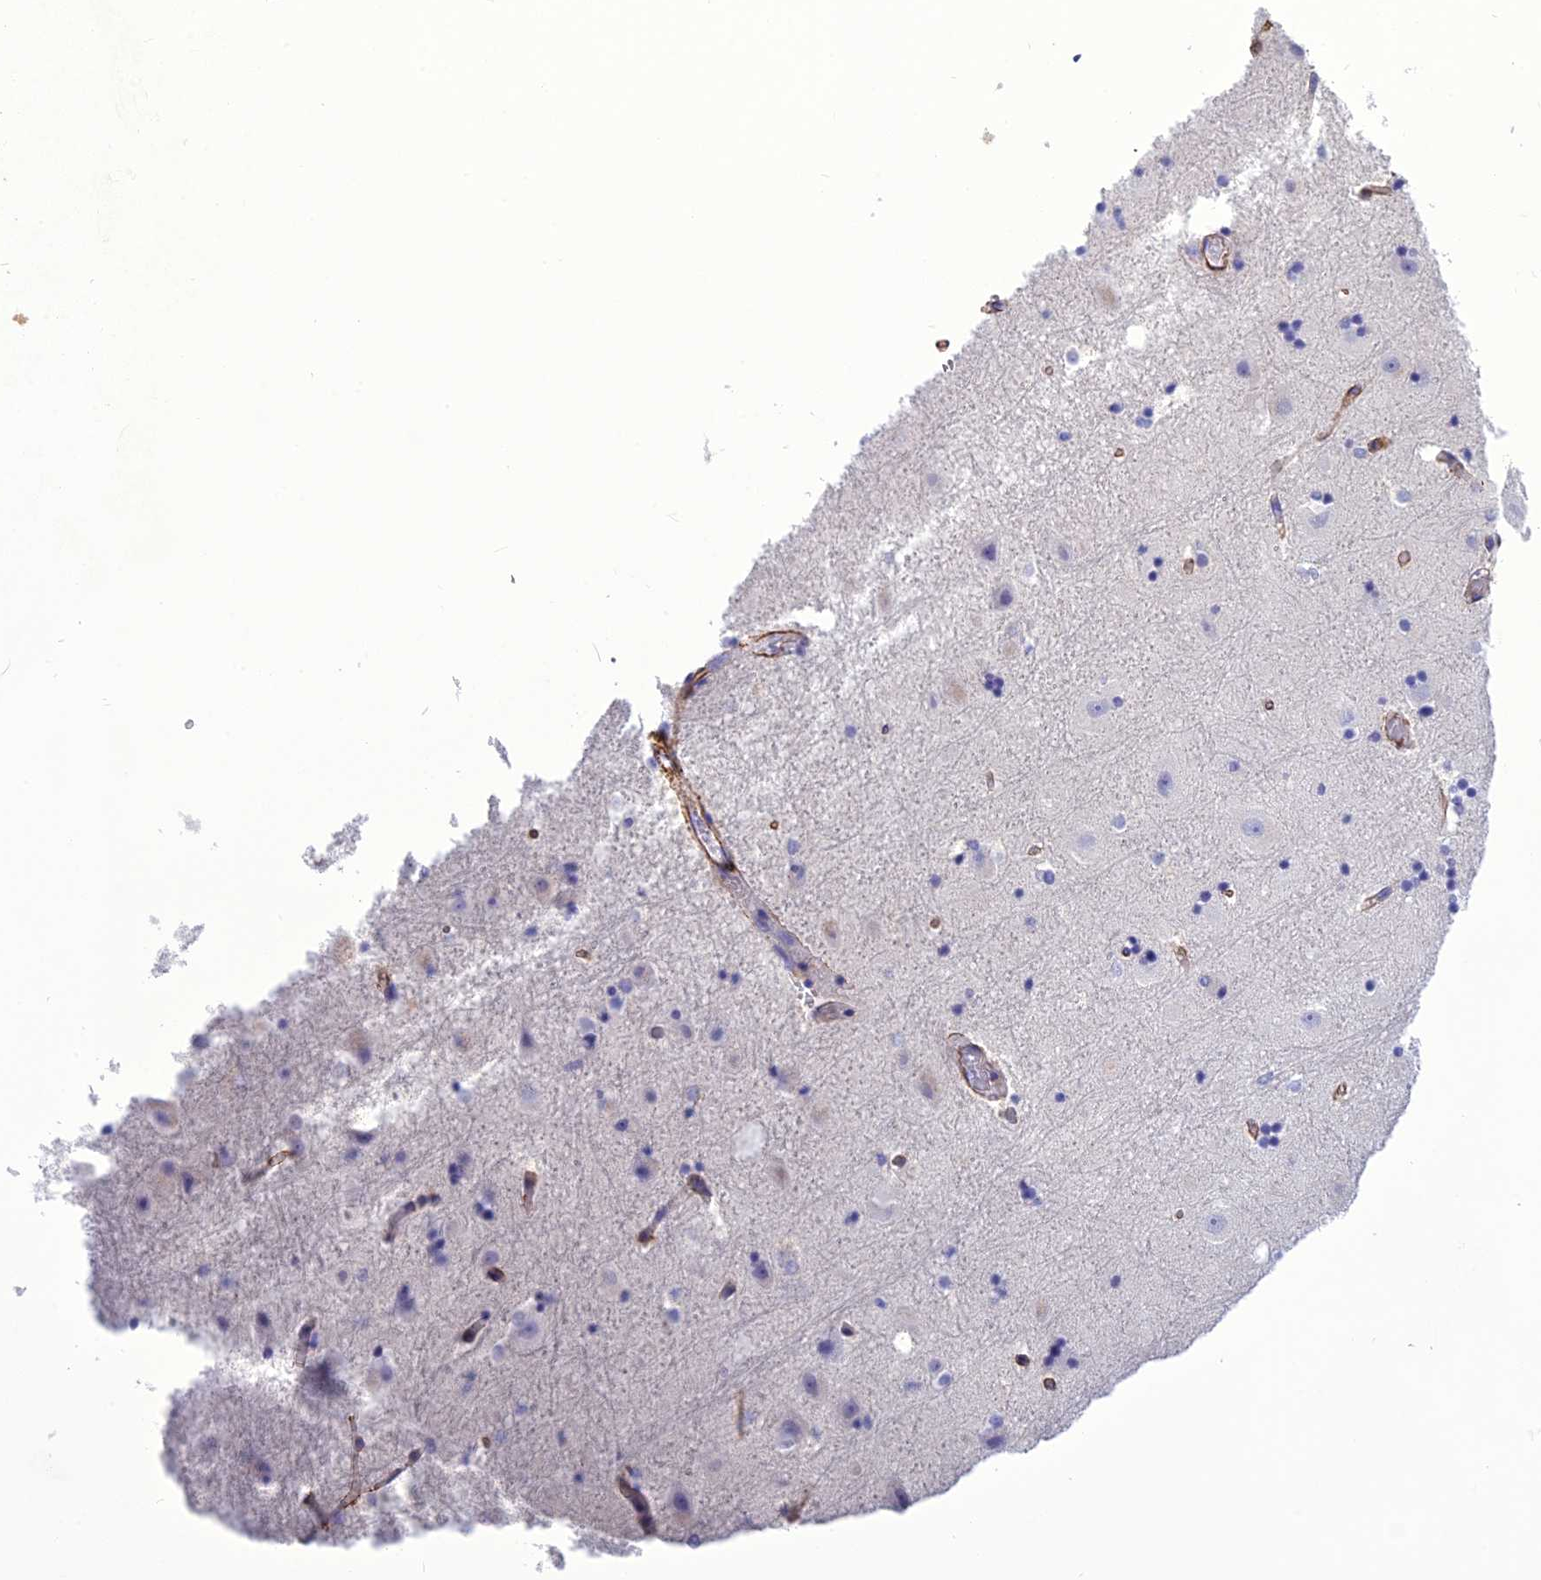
{"staining": {"intensity": "negative", "quantity": "none", "location": "none"}, "tissue": "hippocampus", "cell_type": "Glial cells", "image_type": "normal", "snomed": [{"axis": "morphology", "description": "Normal tissue, NOS"}, {"axis": "topography", "description": "Hippocampus"}], "caption": "Benign hippocampus was stained to show a protein in brown. There is no significant expression in glial cells. (Stains: DAB (3,3'-diaminobenzidine) immunohistochemistry with hematoxylin counter stain, Microscopy: brightfield microscopy at high magnification).", "gene": "NKD1", "patient": {"sex": "female", "age": 52}}